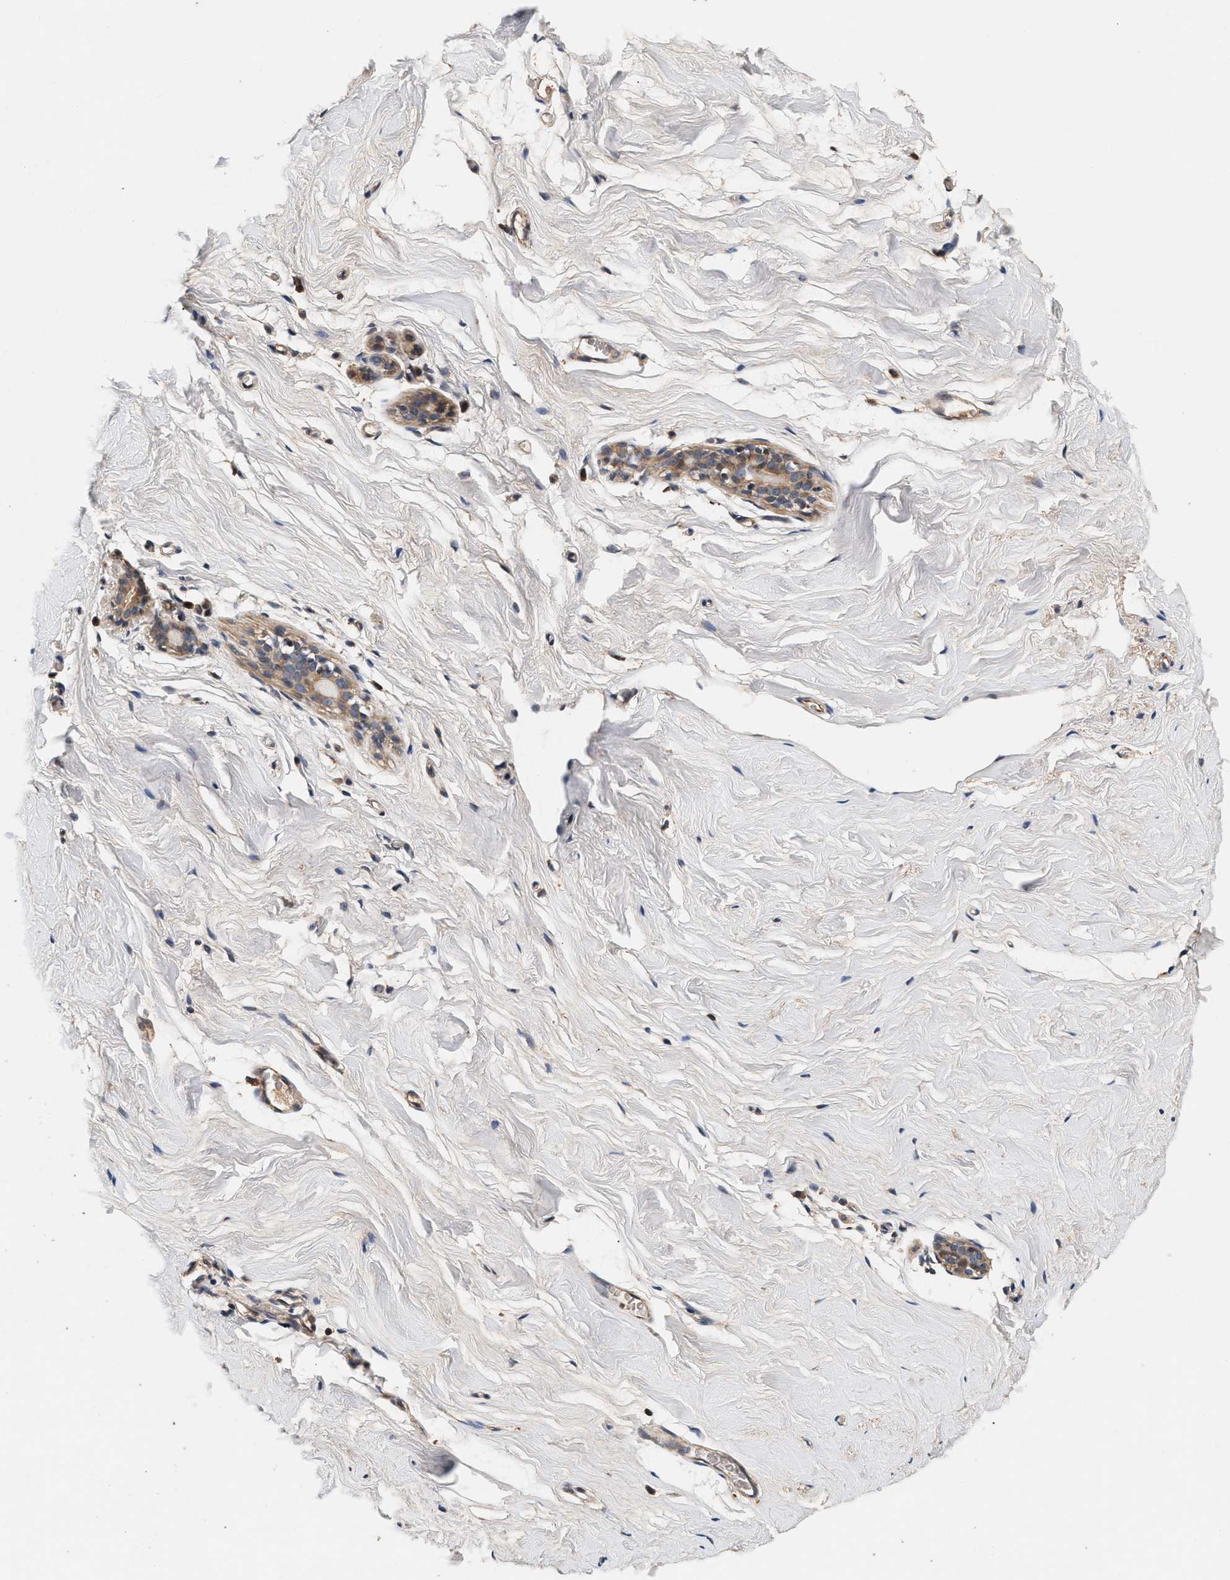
{"staining": {"intensity": "moderate", "quantity": ">75%", "location": "cytoplasmic/membranous"}, "tissue": "breast", "cell_type": "Adipocytes", "image_type": "normal", "snomed": [{"axis": "morphology", "description": "Normal tissue, NOS"}, {"axis": "topography", "description": "Breast"}], "caption": "Normal breast shows moderate cytoplasmic/membranous staining in approximately >75% of adipocytes.", "gene": "PTGR3", "patient": {"sex": "female", "age": 62}}